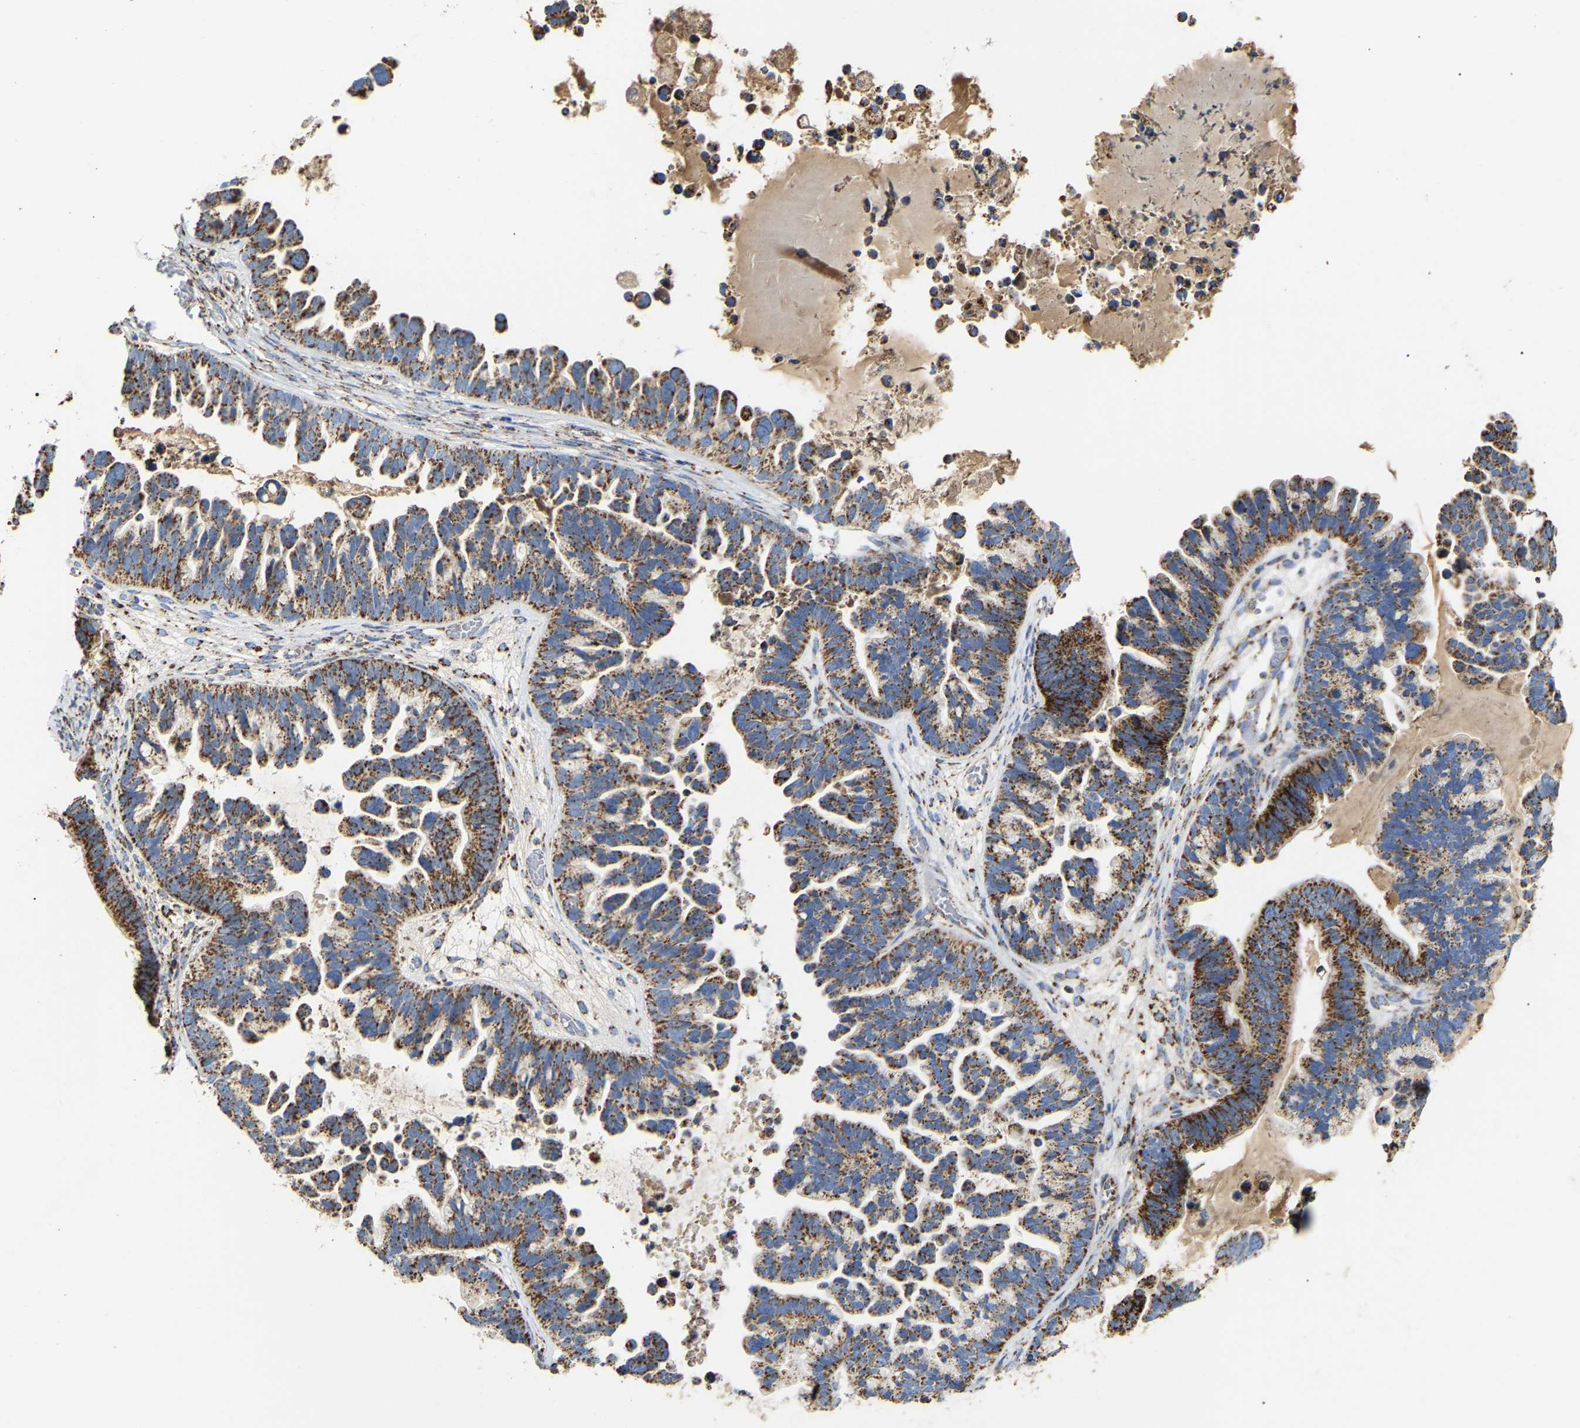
{"staining": {"intensity": "moderate", "quantity": ">75%", "location": "cytoplasmic/membranous"}, "tissue": "ovarian cancer", "cell_type": "Tumor cells", "image_type": "cancer", "snomed": [{"axis": "morphology", "description": "Cystadenocarcinoma, serous, NOS"}, {"axis": "topography", "description": "Ovary"}], "caption": "Ovarian cancer stained with a brown dye exhibits moderate cytoplasmic/membranous positive positivity in about >75% of tumor cells.", "gene": "HIBADH", "patient": {"sex": "female", "age": 56}}